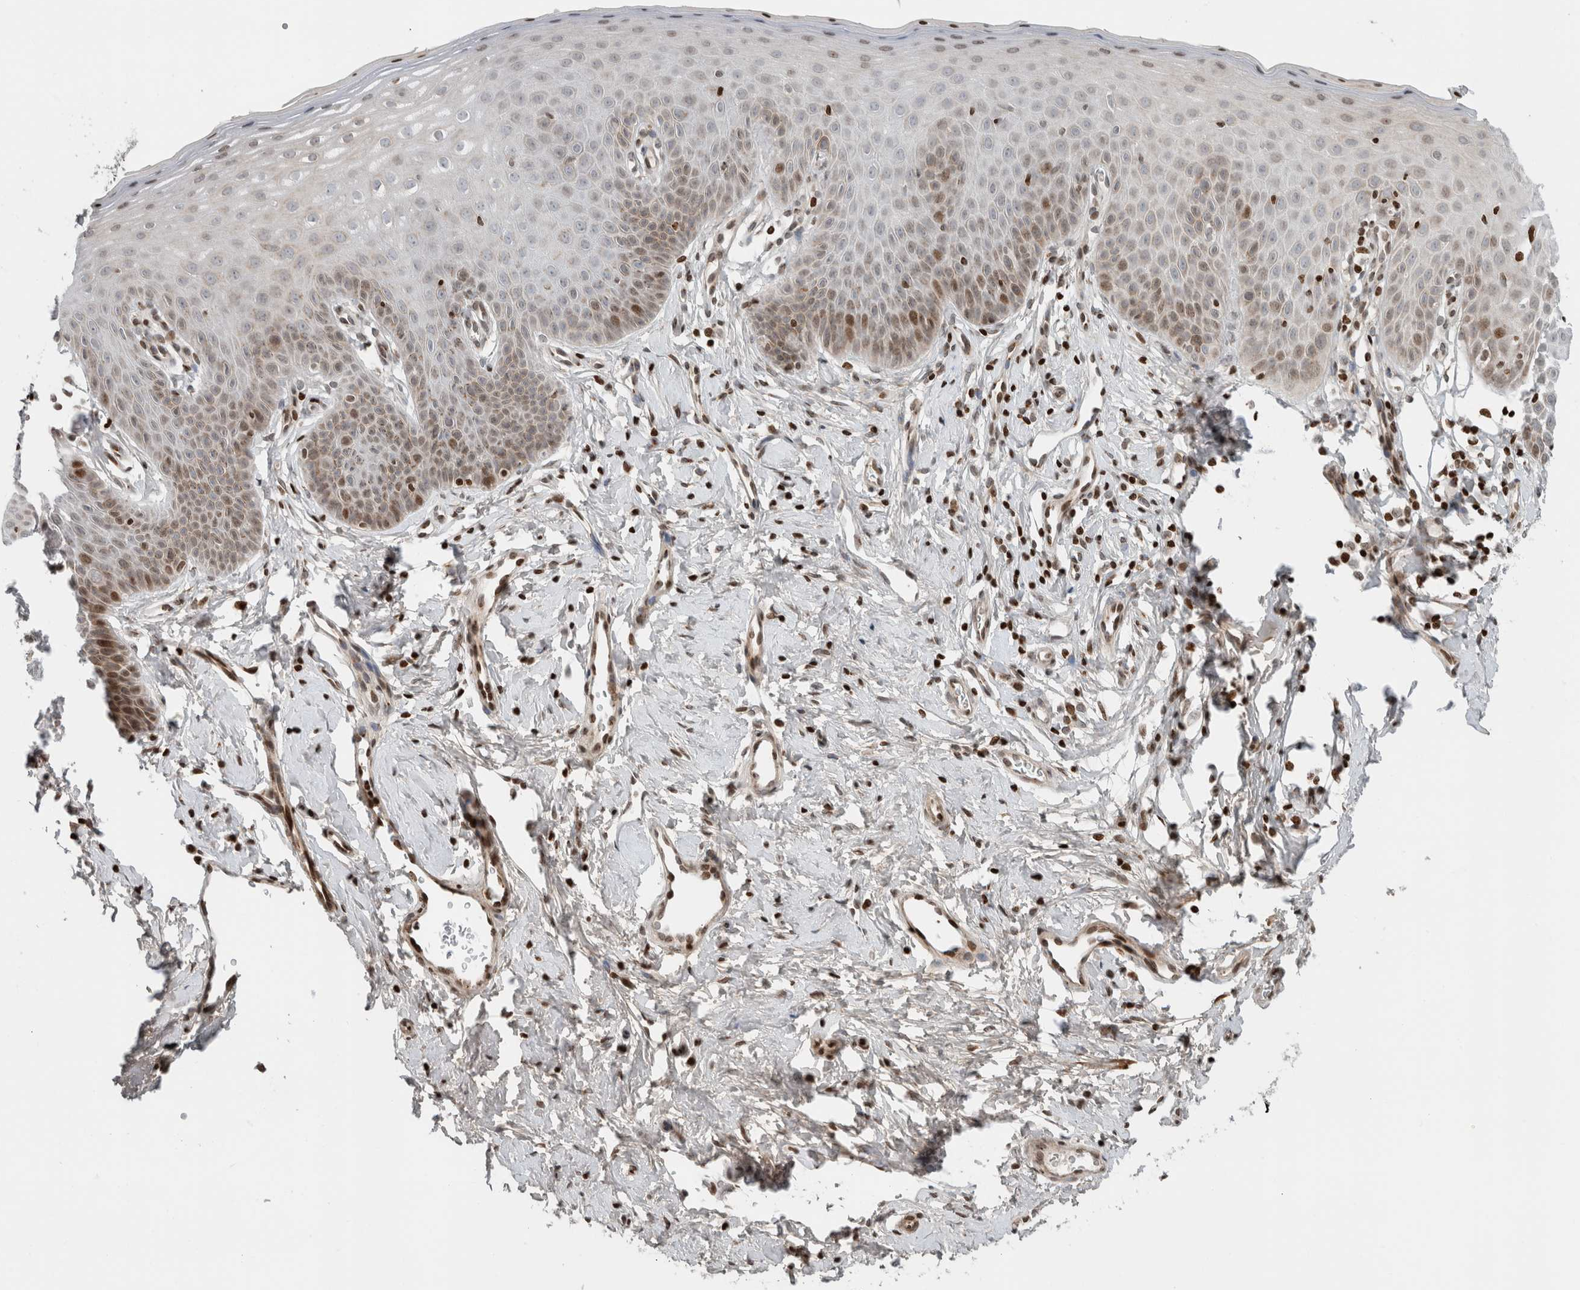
{"staining": {"intensity": "strong", "quantity": ">75%", "location": "nuclear"}, "tissue": "cervix", "cell_type": "Glandular cells", "image_type": "normal", "snomed": [{"axis": "morphology", "description": "Normal tissue, NOS"}, {"axis": "topography", "description": "Cervix"}], "caption": "Immunohistochemical staining of normal cervix displays high levels of strong nuclear expression in approximately >75% of glandular cells.", "gene": "GINS4", "patient": {"sex": "female", "age": 36}}